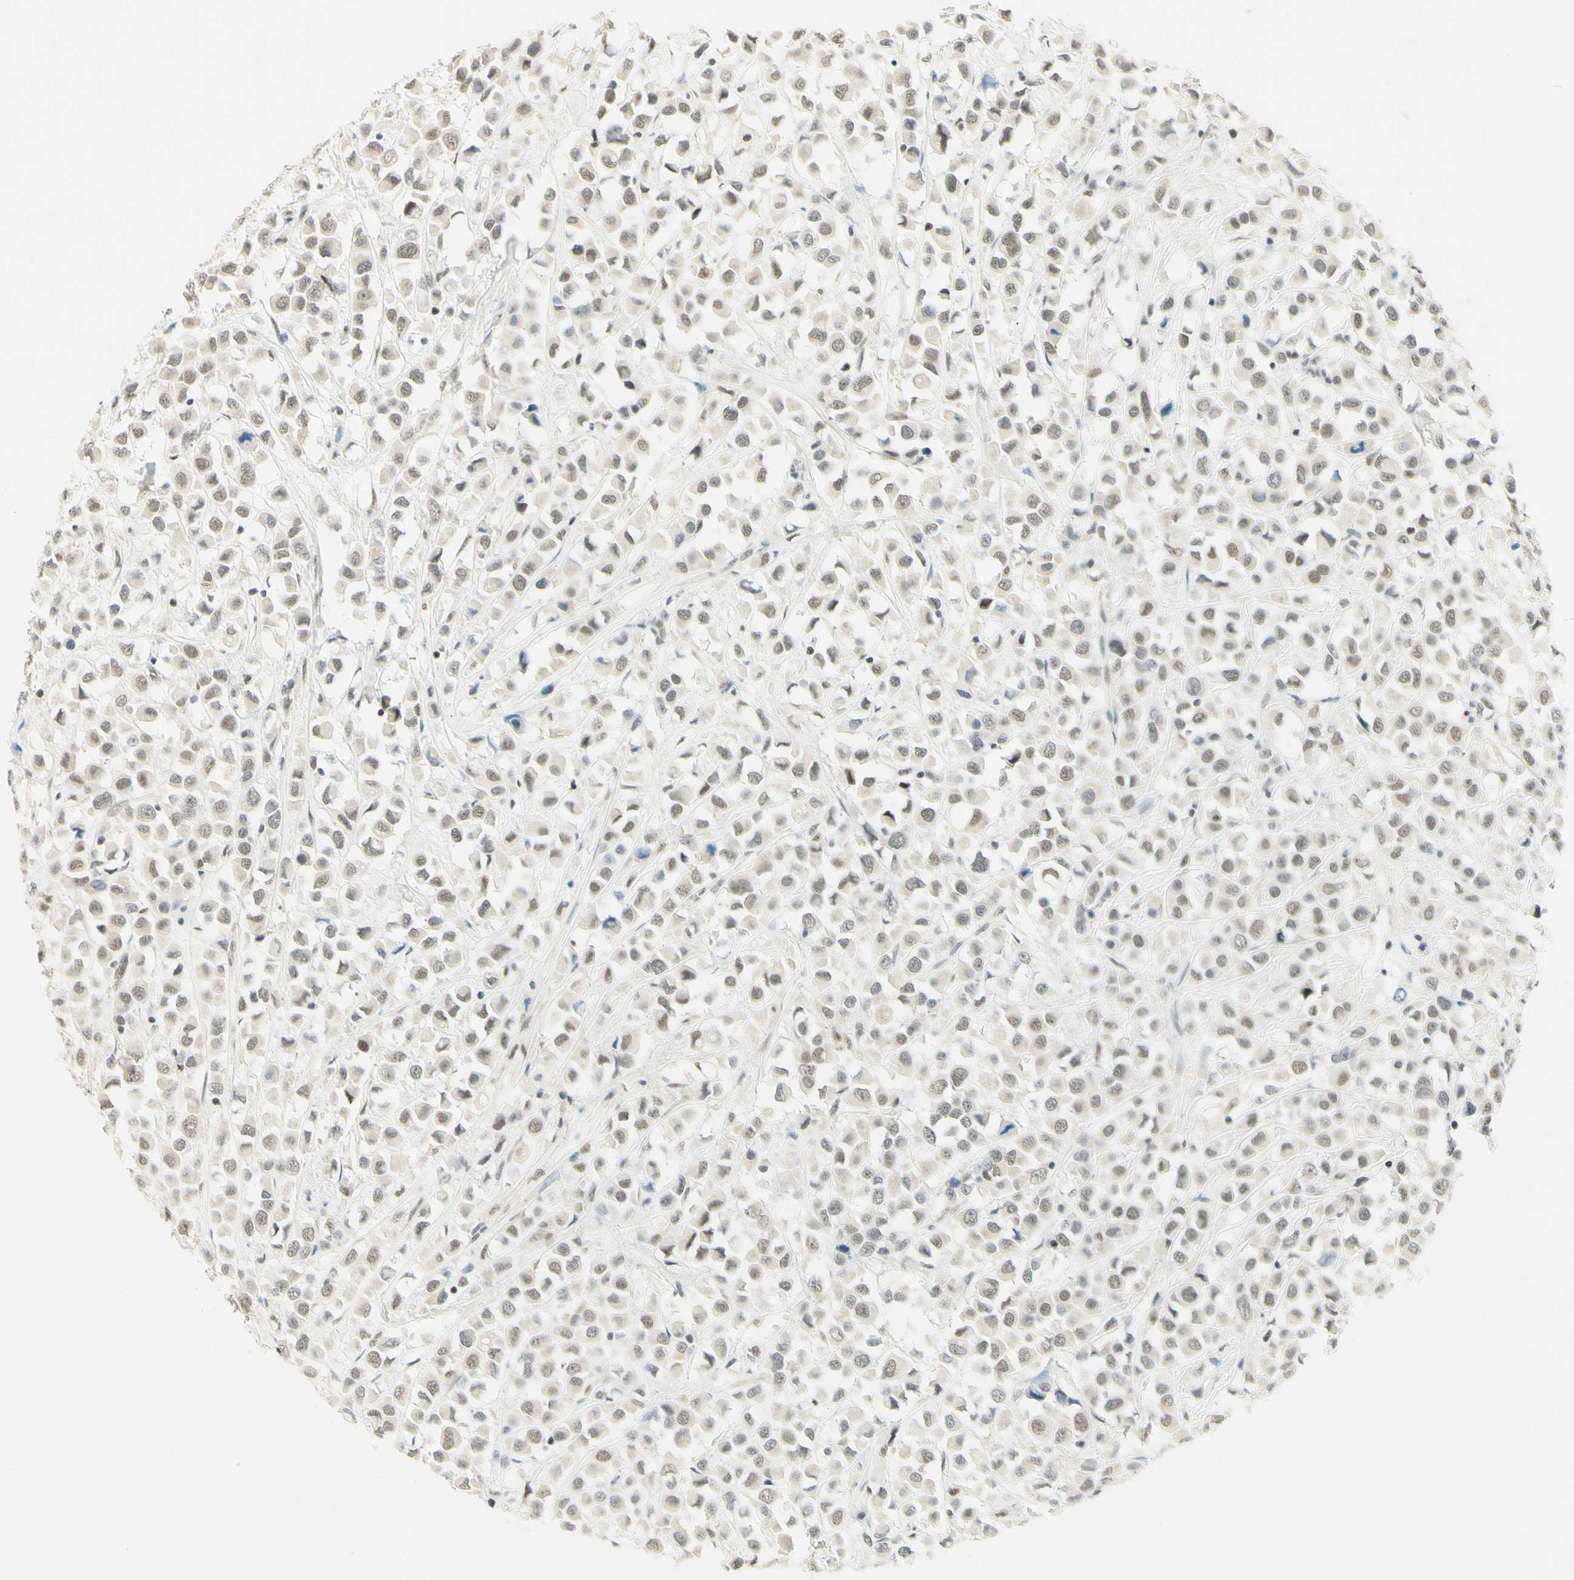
{"staining": {"intensity": "weak", "quantity": ">75%", "location": "cytoplasmic/membranous,nuclear"}, "tissue": "breast cancer", "cell_type": "Tumor cells", "image_type": "cancer", "snomed": [{"axis": "morphology", "description": "Duct carcinoma"}, {"axis": "topography", "description": "Breast"}], "caption": "Protein expression by immunohistochemistry (IHC) shows weak cytoplasmic/membranous and nuclear positivity in about >75% of tumor cells in breast infiltrating ductal carcinoma. (Brightfield microscopy of DAB IHC at high magnification).", "gene": "PMS2", "patient": {"sex": "female", "age": 61}}